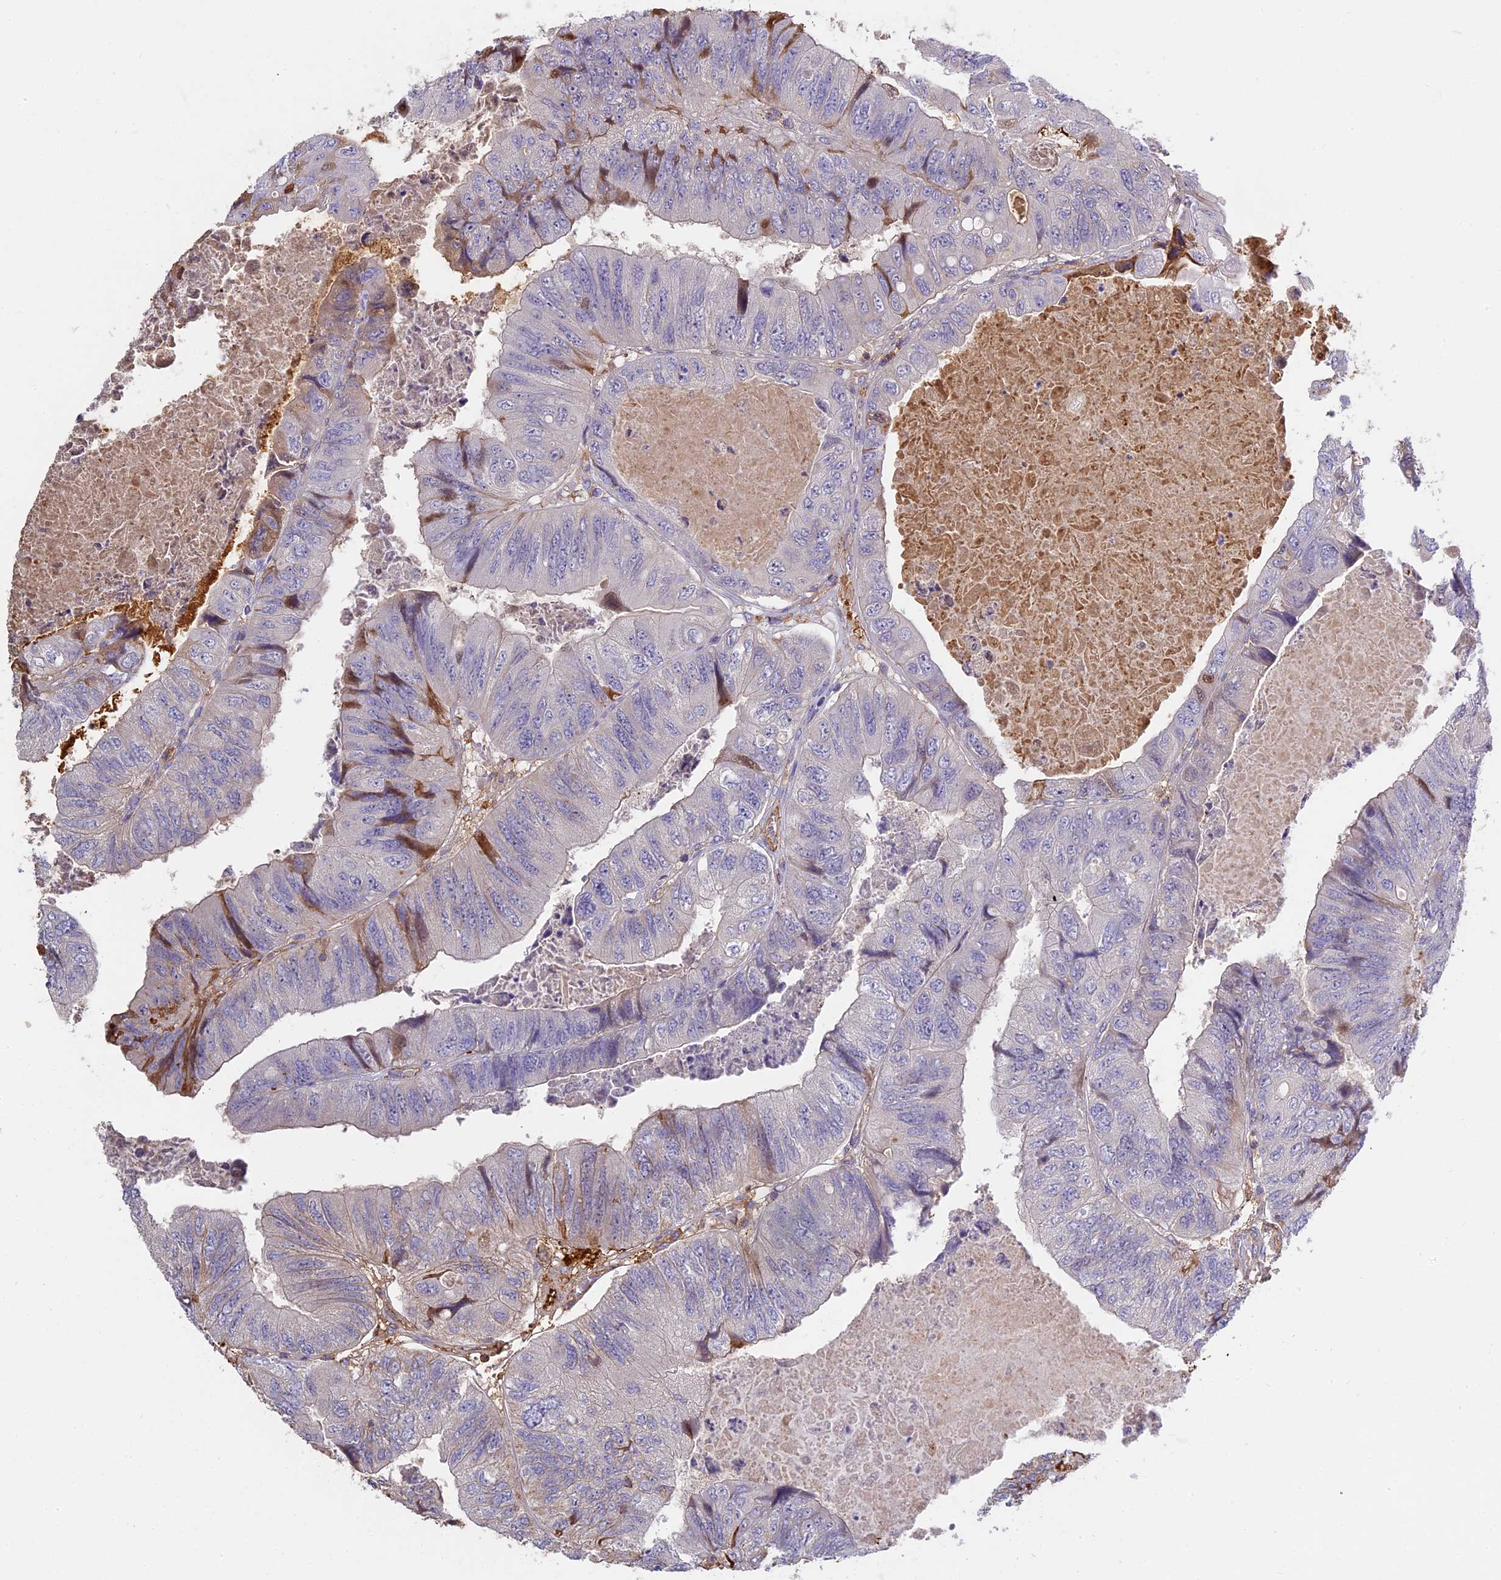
{"staining": {"intensity": "negative", "quantity": "none", "location": "none"}, "tissue": "colorectal cancer", "cell_type": "Tumor cells", "image_type": "cancer", "snomed": [{"axis": "morphology", "description": "Adenocarcinoma, NOS"}, {"axis": "topography", "description": "Rectum"}], "caption": "A micrograph of human colorectal adenocarcinoma is negative for staining in tumor cells.", "gene": "CFAP119", "patient": {"sex": "male", "age": 63}}